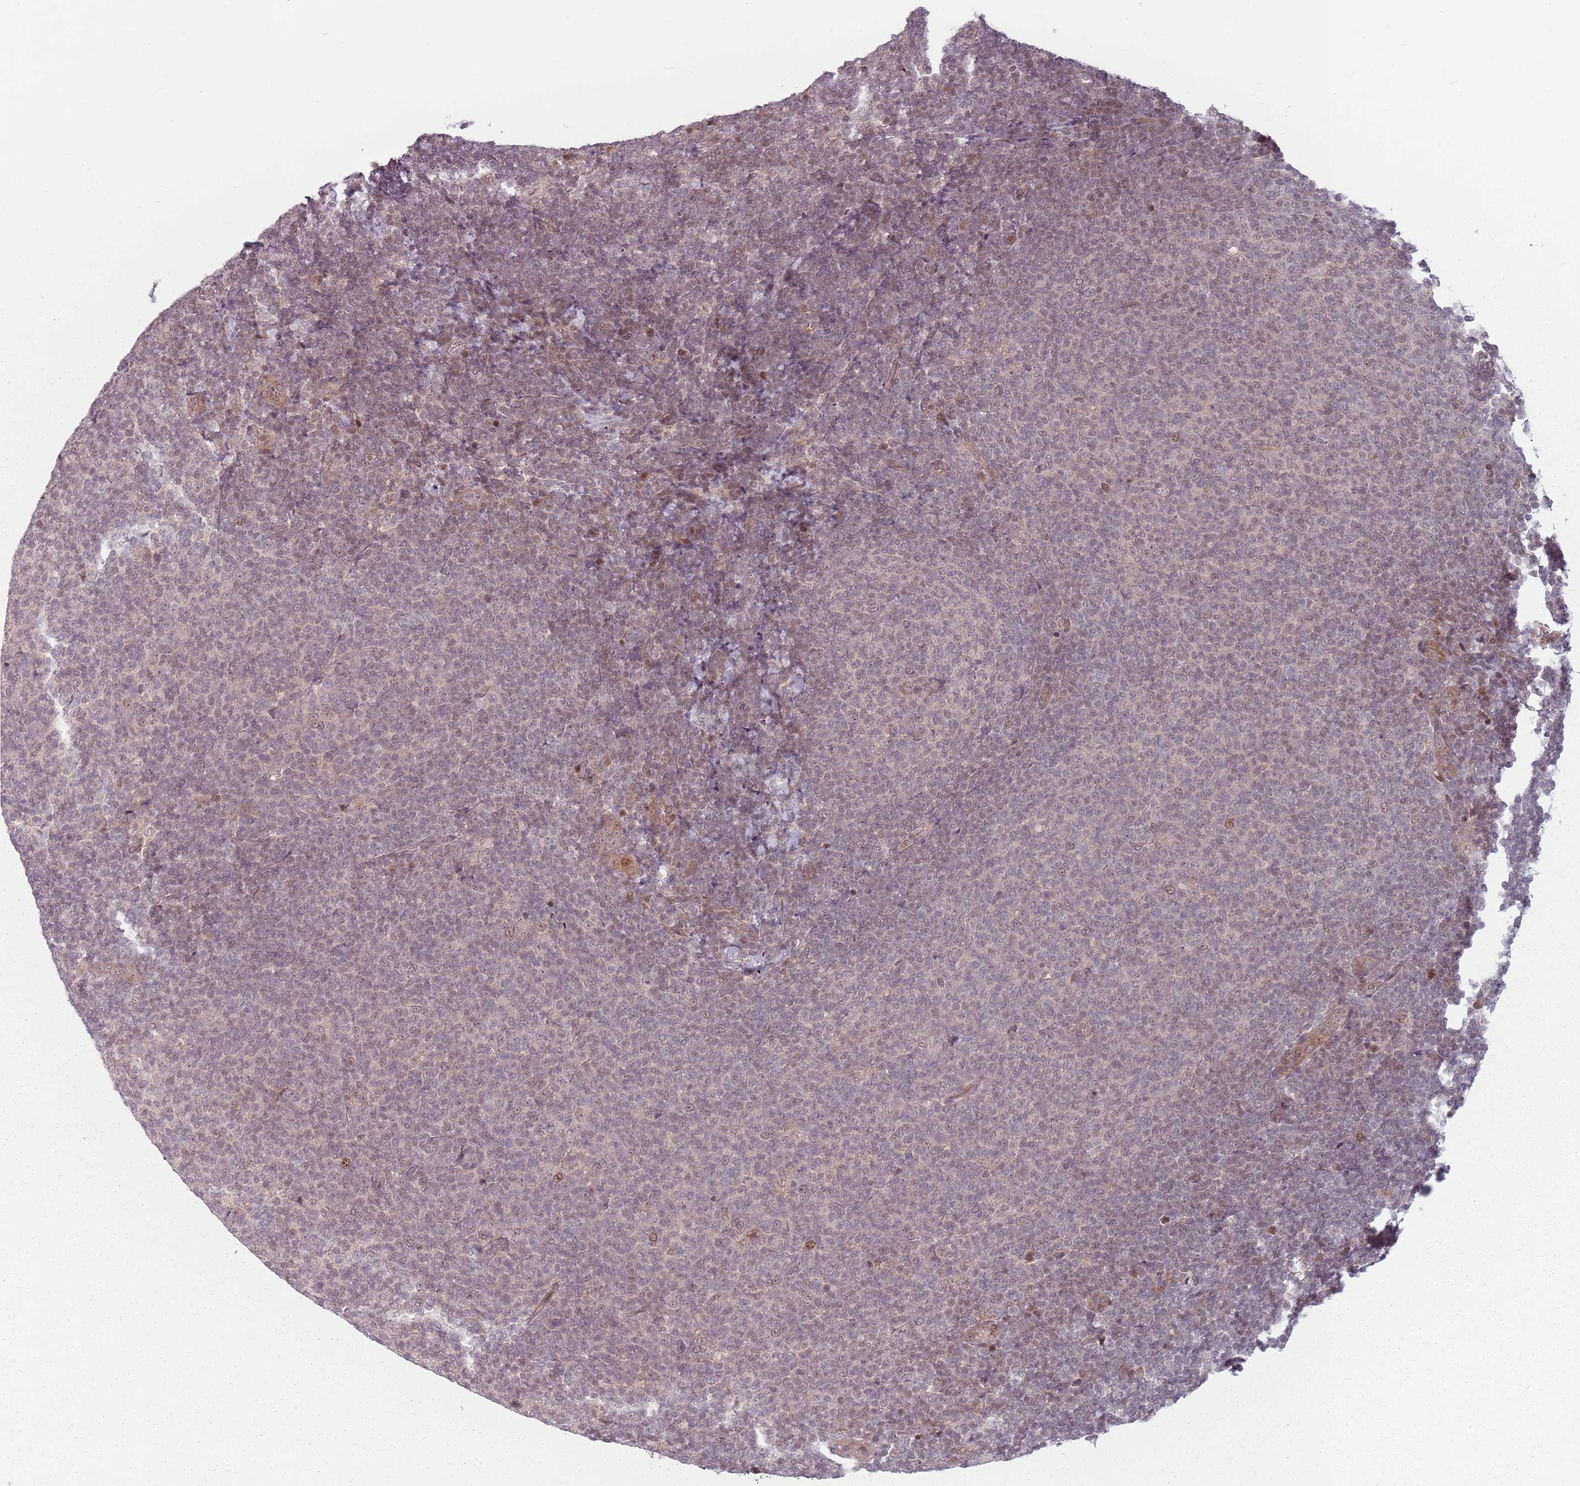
{"staining": {"intensity": "negative", "quantity": "none", "location": "none"}, "tissue": "lymphoma", "cell_type": "Tumor cells", "image_type": "cancer", "snomed": [{"axis": "morphology", "description": "Malignant lymphoma, non-Hodgkin's type, Low grade"}, {"axis": "topography", "description": "Lymph node"}], "caption": "Tumor cells show no significant expression in lymphoma. (Immunohistochemistry, brightfield microscopy, high magnification).", "gene": "ADGRG1", "patient": {"sex": "male", "age": 66}}